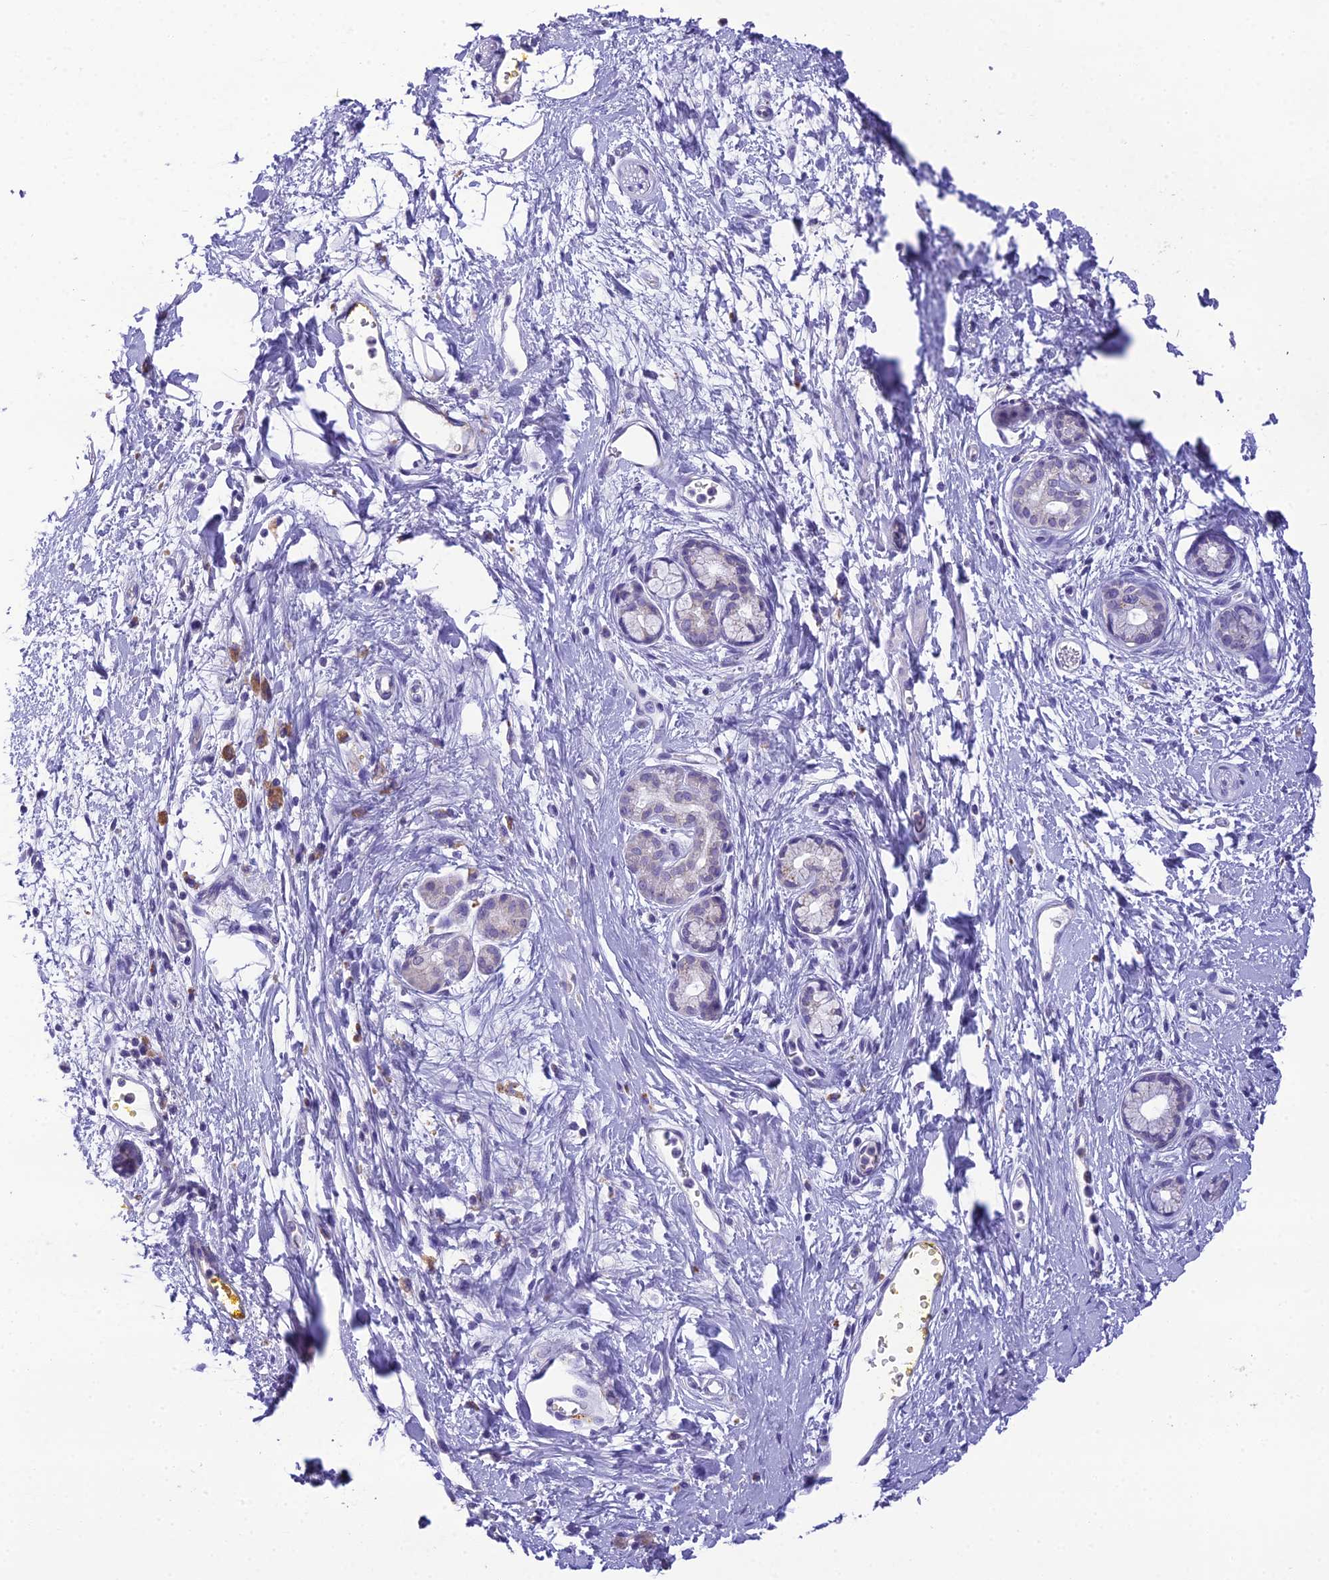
{"staining": {"intensity": "negative", "quantity": "none", "location": "none"}, "tissue": "pancreatic cancer", "cell_type": "Tumor cells", "image_type": "cancer", "snomed": [{"axis": "morphology", "description": "Adenocarcinoma, NOS"}, {"axis": "topography", "description": "Pancreas"}], "caption": "Immunohistochemical staining of pancreatic cancer (adenocarcinoma) exhibits no significant positivity in tumor cells. (Stains: DAB immunohistochemistry with hematoxylin counter stain, Microscopy: brightfield microscopy at high magnification).", "gene": "MIIP", "patient": {"sex": "male", "age": 58}}